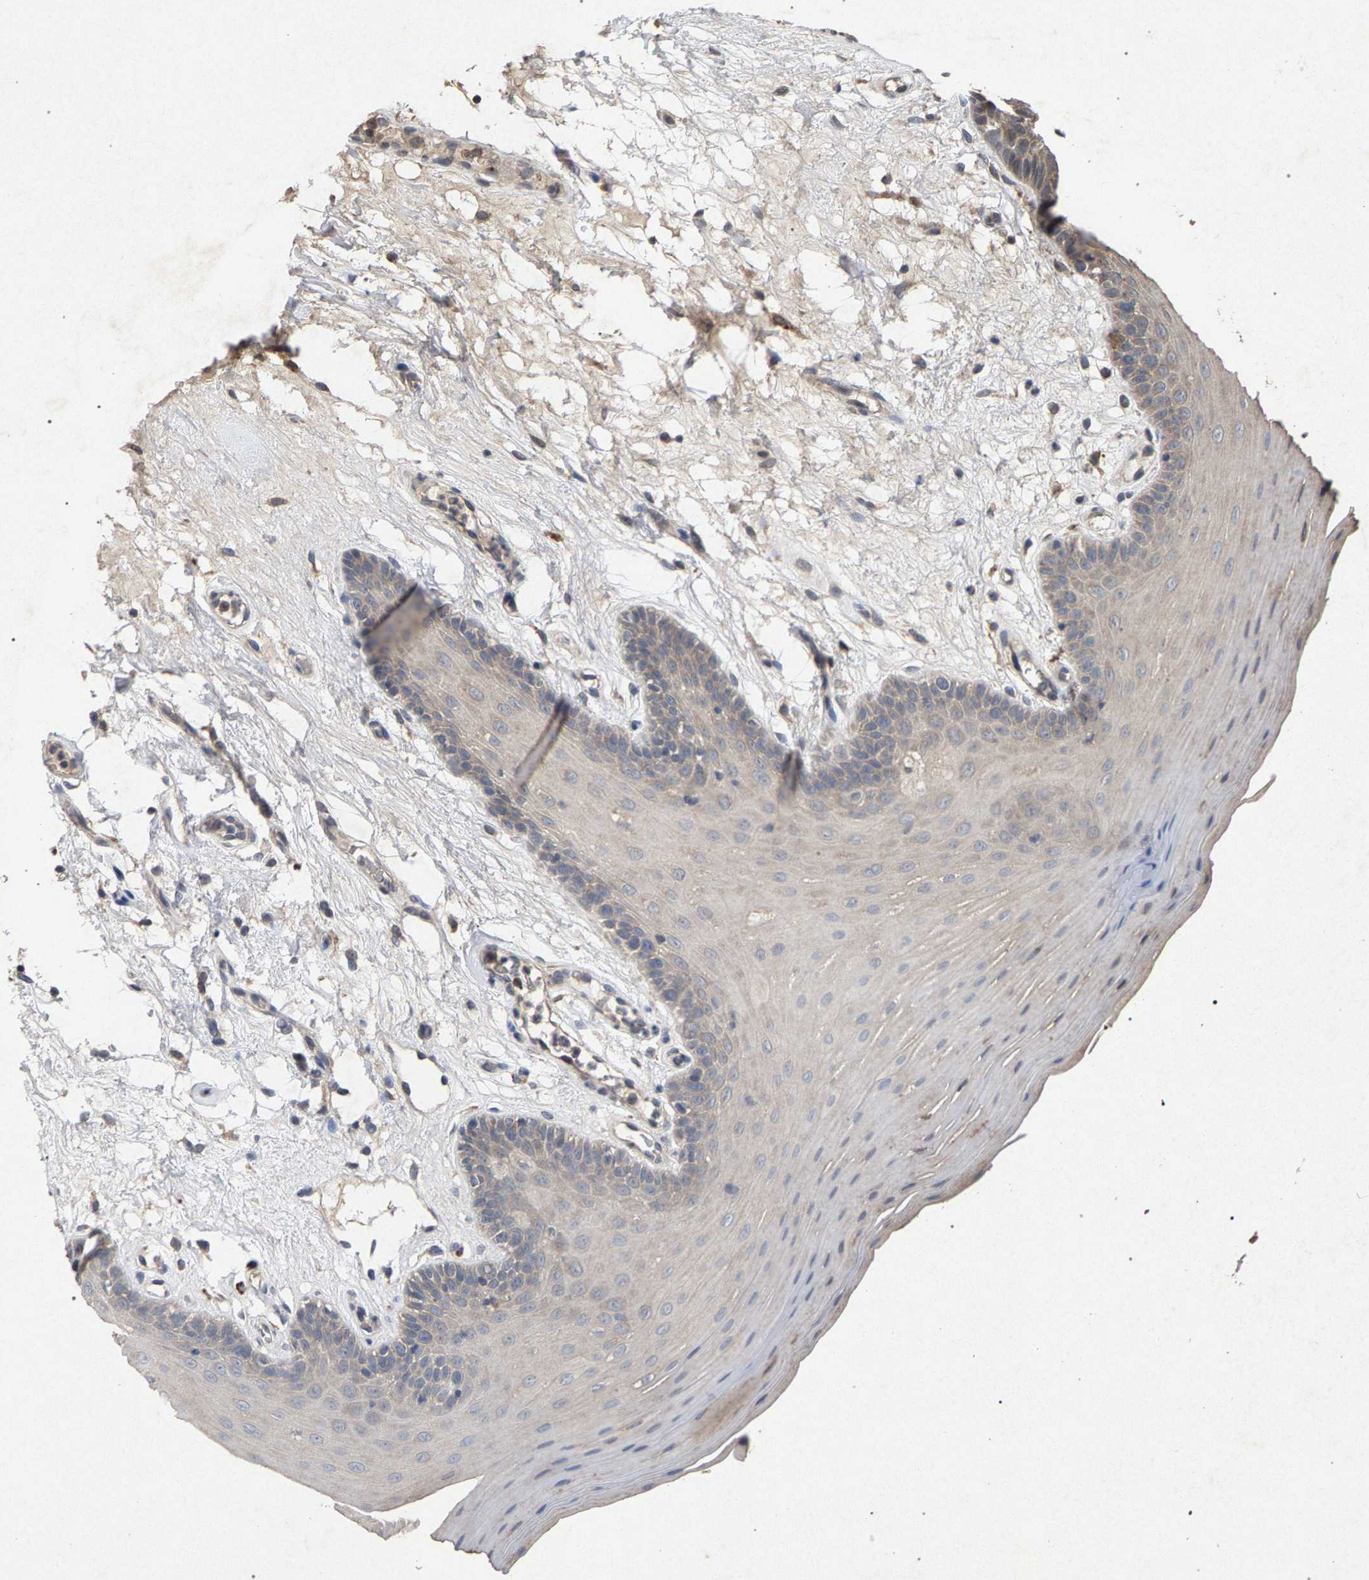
{"staining": {"intensity": "weak", "quantity": "<25%", "location": "cytoplasmic/membranous"}, "tissue": "oral mucosa", "cell_type": "Squamous epithelial cells", "image_type": "normal", "snomed": [{"axis": "morphology", "description": "Normal tissue, NOS"}, {"axis": "morphology", "description": "Squamous cell carcinoma, NOS"}, {"axis": "topography", "description": "Skeletal muscle"}, {"axis": "topography", "description": "Oral tissue"}, {"axis": "topography", "description": "Head-Neck"}], "caption": "Squamous epithelial cells are negative for brown protein staining in unremarkable oral mucosa.", "gene": "SLC4A4", "patient": {"sex": "male", "age": 71}}